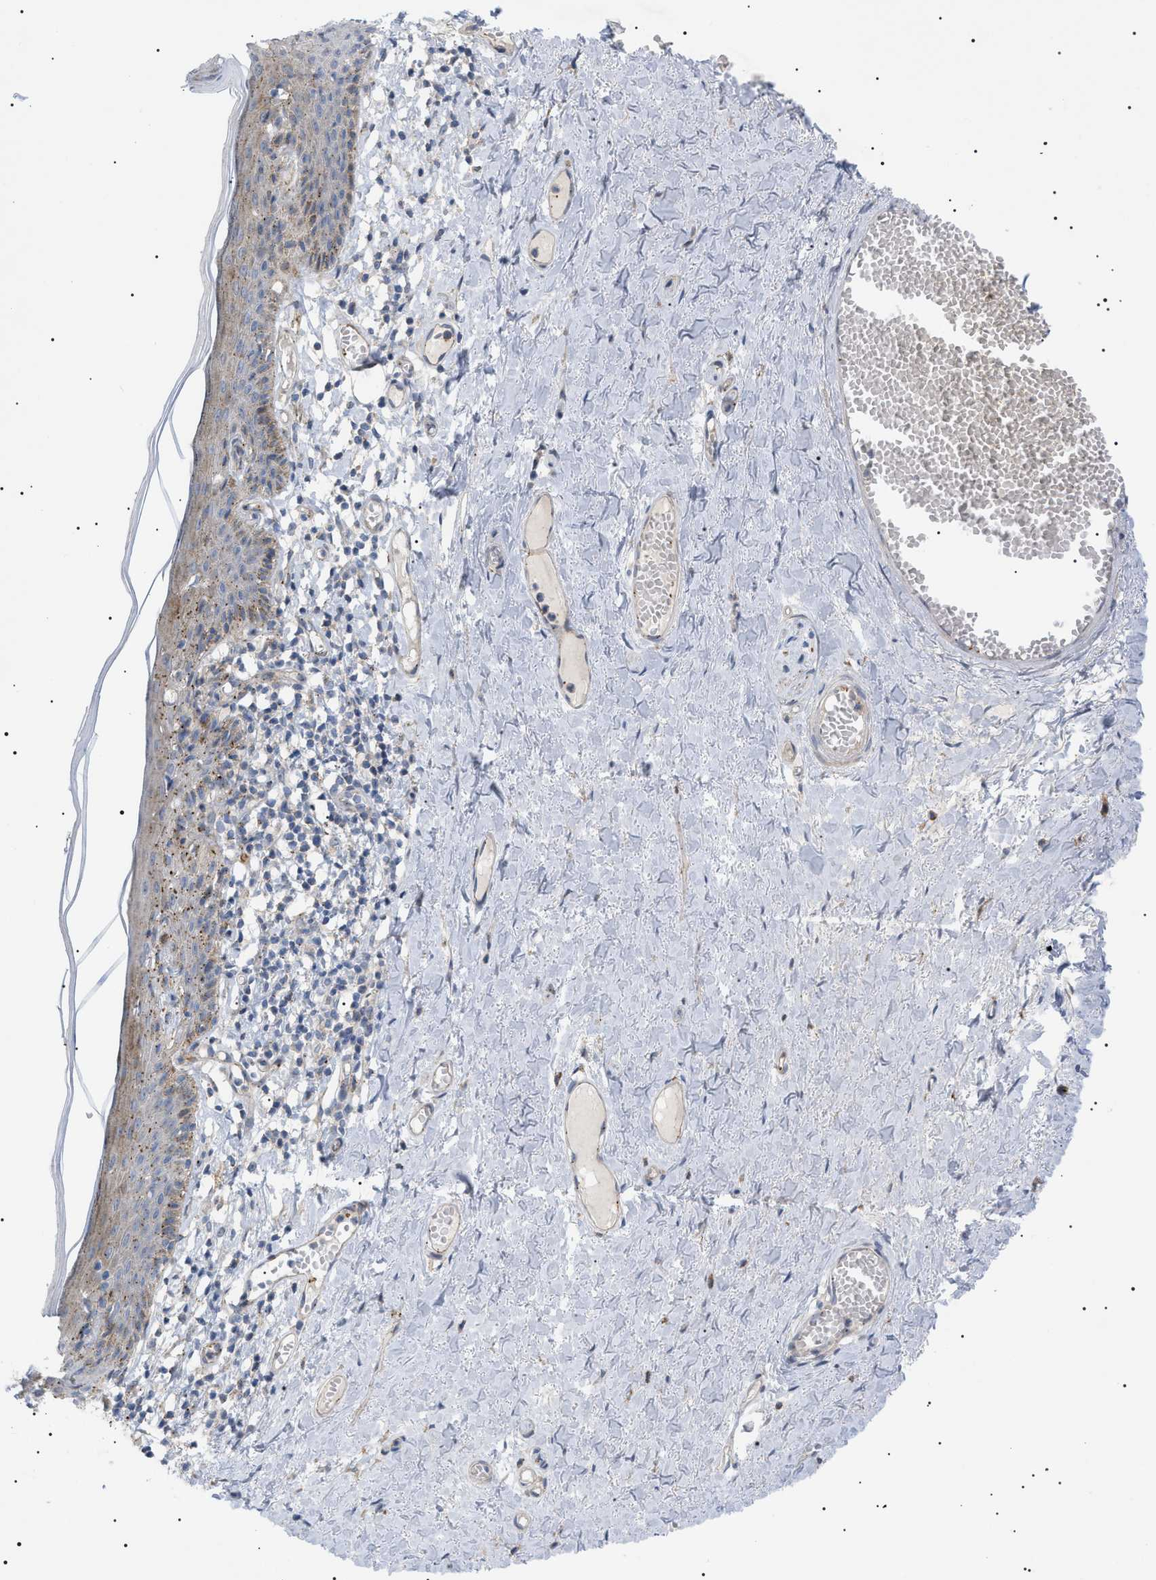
{"staining": {"intensity": "weak", "quantity": "25%-75%", "location": "cytoplasmic/membranous"}, "tissue": "skin", "cell_type": "Epidermal cells", "image_type": "normal", "snomed": [{"axis": "morphology", "description": "Normal tissue, NOS"}, {"axis": "topography", "description": "Adipose tissue"}, {"axis": "topography", "description": "Vascular tissue"}, {"axis": "topography", "description": "Anal"}, {"axis": "topography", "description": "Peripheral nerve tissue"}], "caption": "Immunohistochemistry (IHC) staining of benign skin, which reveals low levels of weak cytoplasmic/membranous expression in about 25%-75% of epidermal cells indicating weak cytoplasmic/membranous protein staining. The staining was performed using DAB (3,3'-diaminobenzidine) (brown) for protein detection and nuclei were counterstained in hematoxylin (blue).", "gene": "SFXN5", "patient": {"sex": "female", "age": 54}}